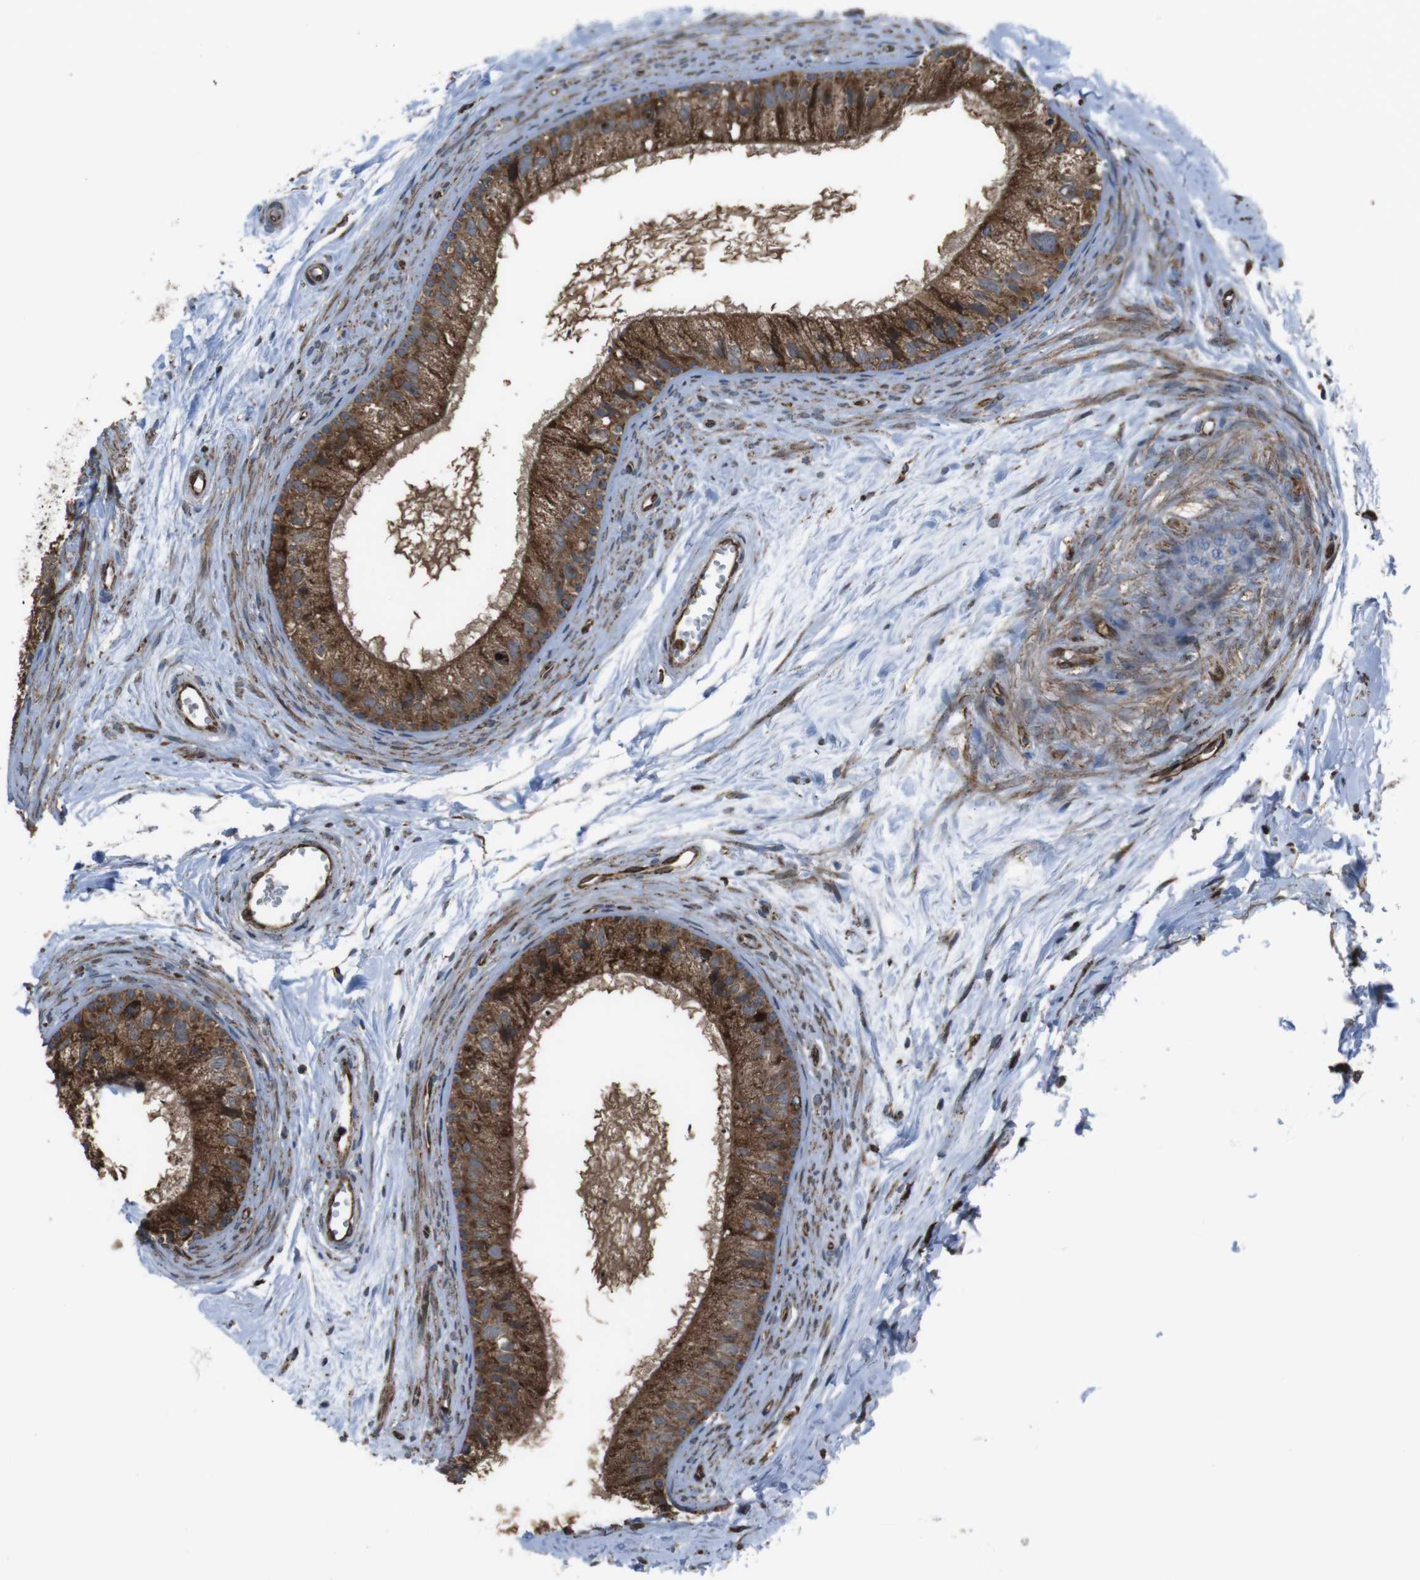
{"staining": {"intensity": "strong", "quantity": ">75%", "location": "cytoplasmic/membranous"}, "tissue": "epididymis", "cell_type": "Glandular cells", "image_type": "normal", "snomed": [{"axis": "morphology", "description": "Normal tissue, NOS"}, {"axis": "topography", "description": "Epididymis"}], "caption": "High-magnification brightfield microscopy of benign epididymis stained with DAB (3,3'-diaminobenzidine) (brown) and counterstained with hematoxylin (blue). glandular cells exhibit strong cytoplasmic/membranous positivity is present in approximately>75% of cells.", "gene": "GIMAP8", "patient": {"sex": "male", "age": 56}}